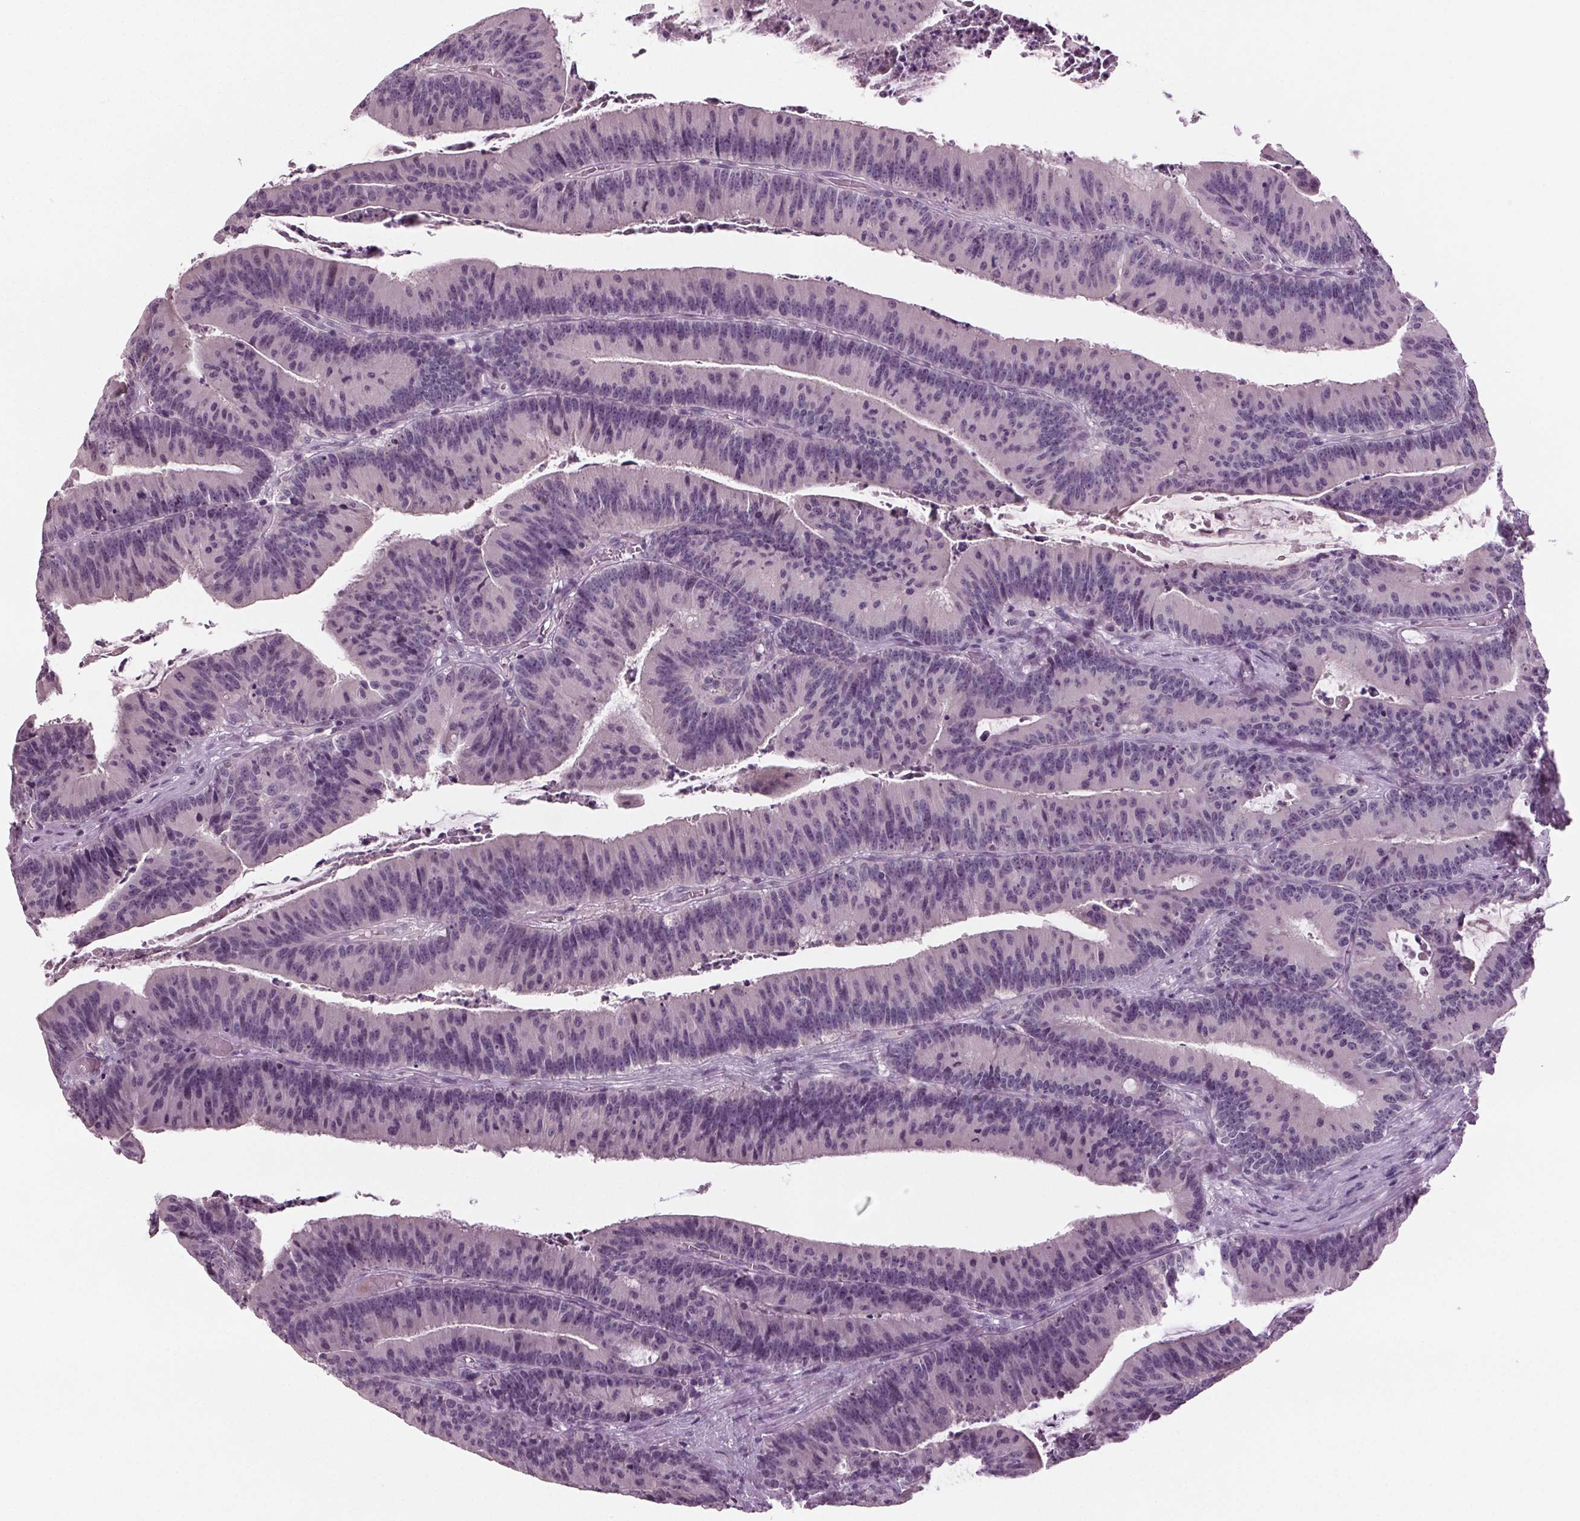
{"staining": {"intensity": "negative", "quantity": "none", "location": "none"}, "tissue": "colorectal cancer", "cell_type": "Tumor cells", "image_type": "cancer", "snomed": [{"axis": "morphology", "description": "Adenocarcinoma, NOS"}, {"axis": "topography", "description": "Colon"}], "caption": "Tumor cells show no significant protein positivity in colorectal adenocarcinoma.", "gene": "BHLHE22", "patient": {"sex": "female", "age": 78}}